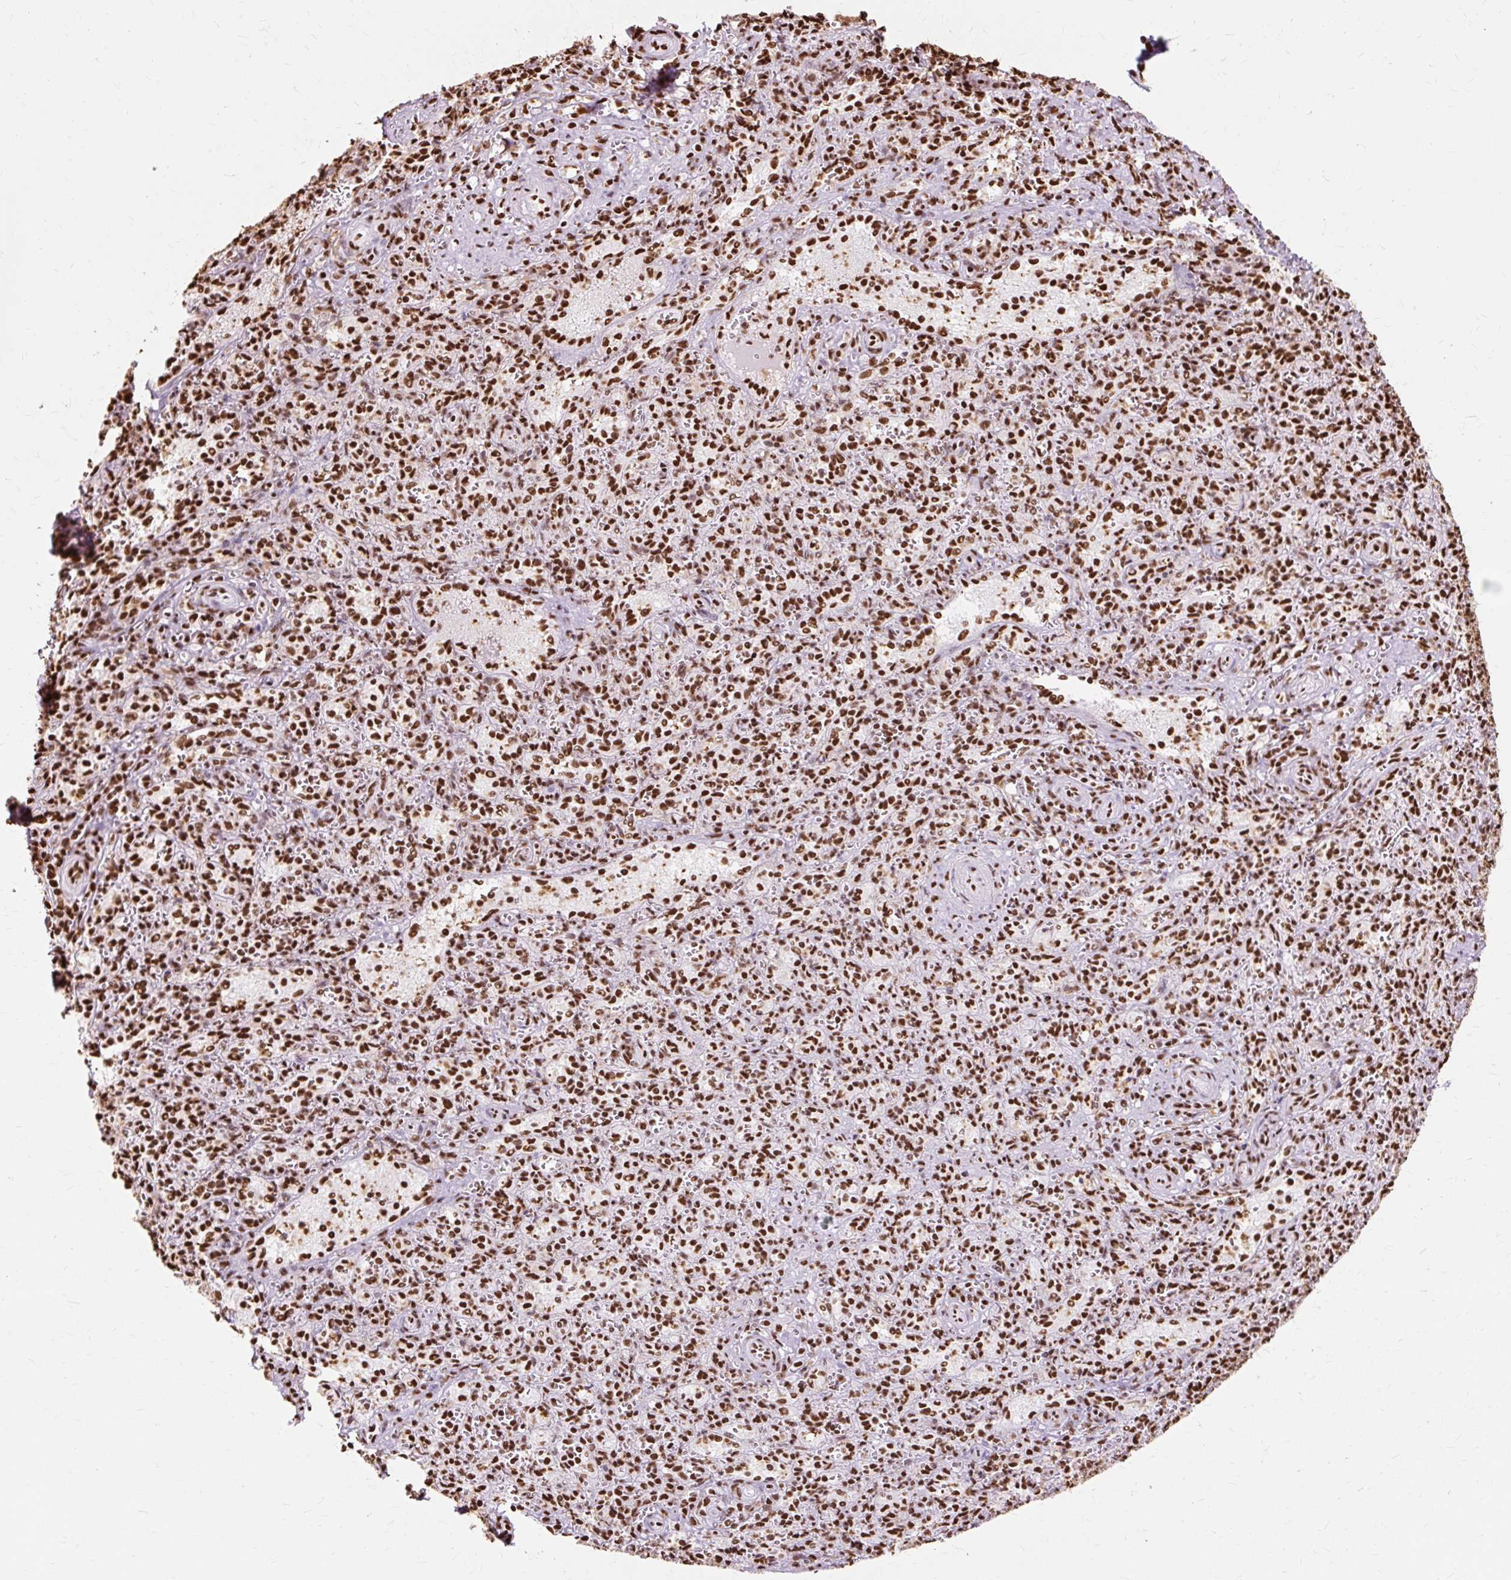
{"staining": {"intensity": "strong", "quantity": ">75%", "location": "nuclear"}, "tissue": "spleen", "cell_type": "Cells in red pulp", "image_type": "normal", "snomed": [{"axis": "morphology", "description": "Normal tissue, NOS"}, {"axis": "topography", "description": "Spleen"}], "caption": "This photomicrograph displays benign spleen stained with immunohistochemistry to label a protein in brown. The nuclear of cells in red pulp show strong positivity for the protein. Nuclei are counter-stained blue.", "gene": "XRCC6", "patient": {"sex": "female", "age": 26}}